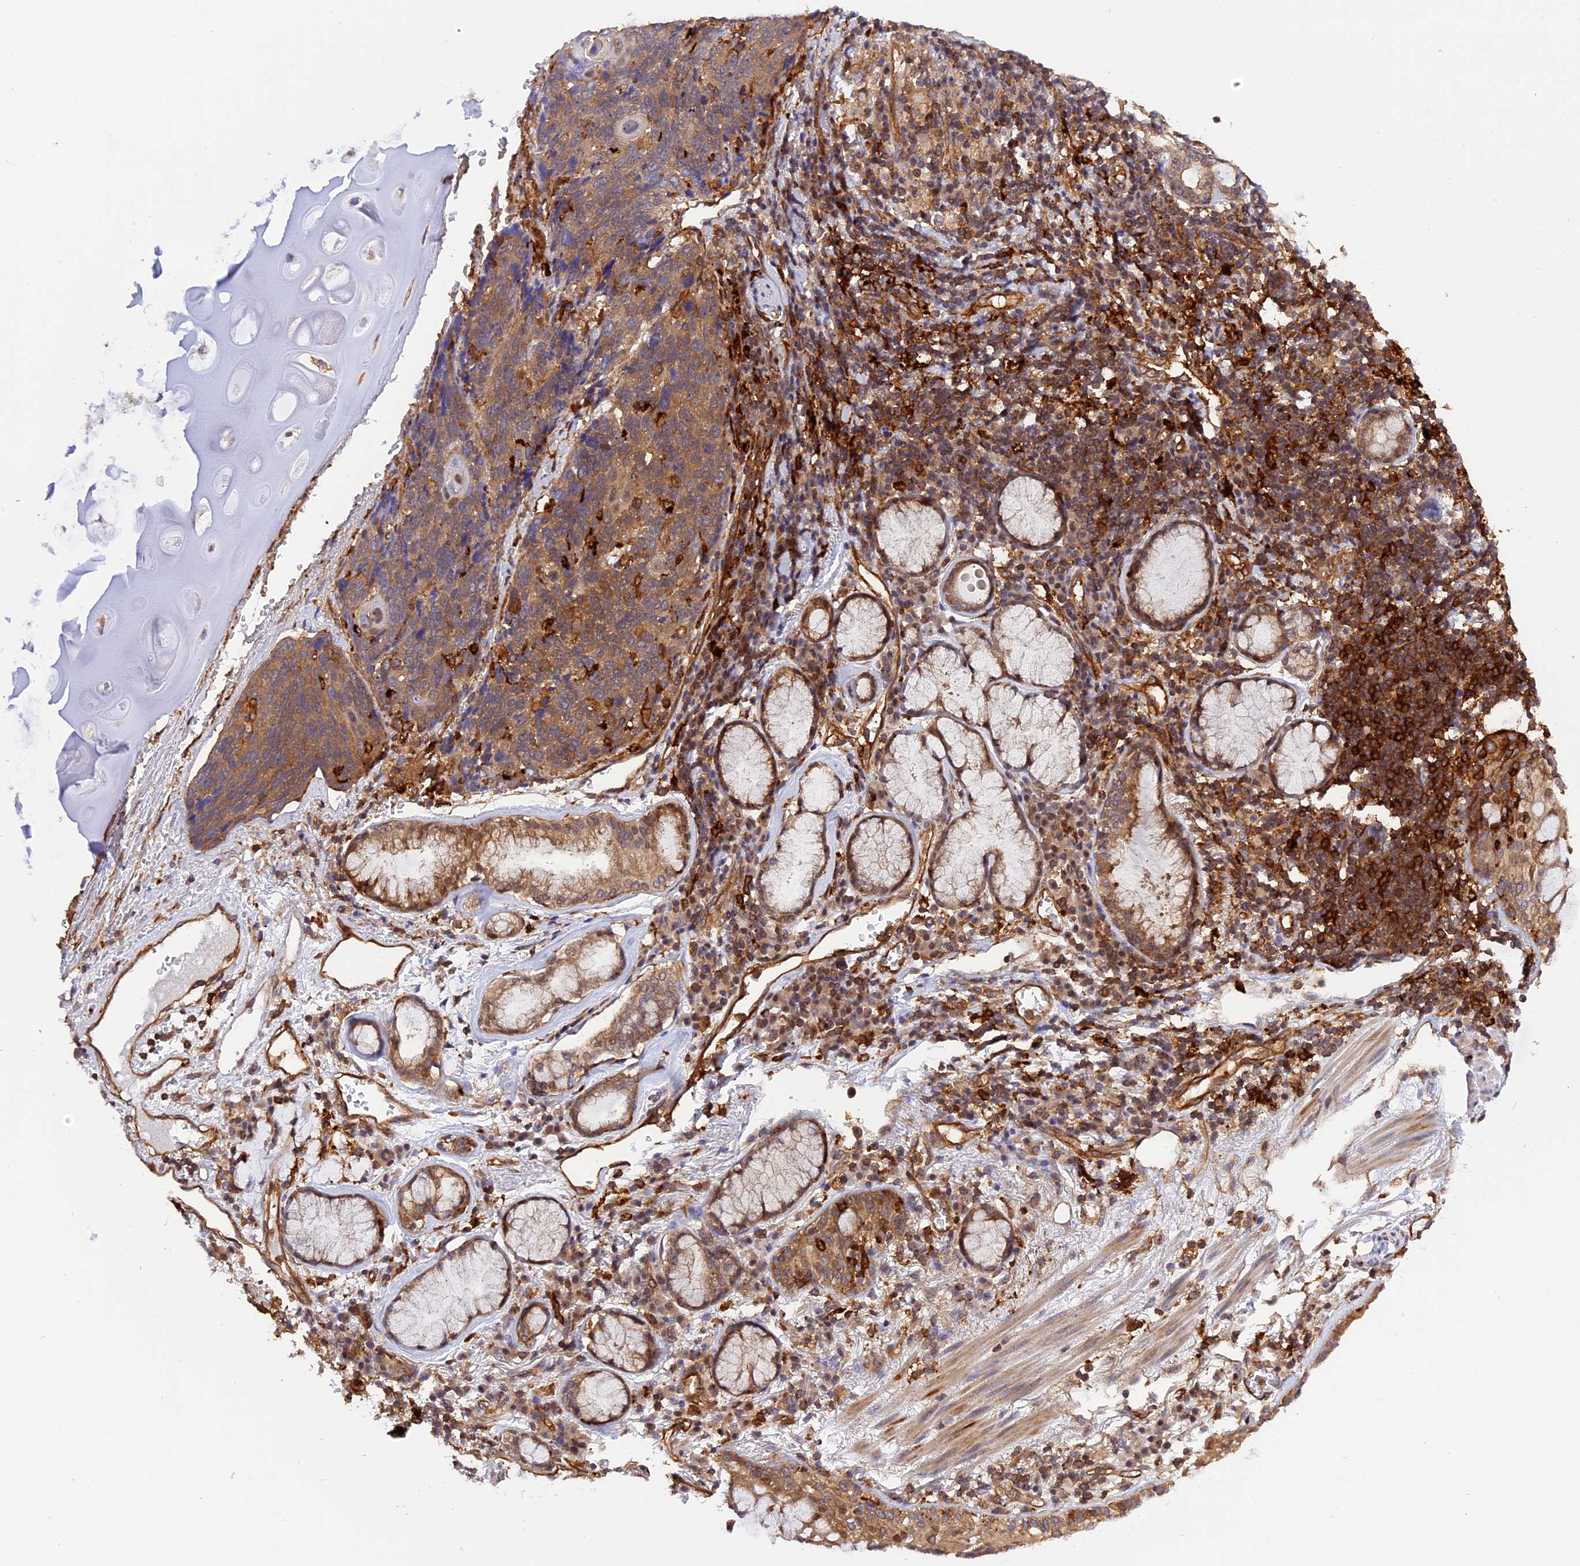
{"staining": {"intensity": "moderate", "quantity": ">75%", "location": "cytoplasmic/membranous"}, "tissue": "lung cancer", "cell_type": "Tumor cells", "image_type": "cancer", "snomed": [{"axis": "morphology", "description": "Squamous cell carcinoma, NOS"}, {"axis": "topography", "description": "Lung"}], "caption": "Lung cancer stained with DAB (3,3'-diaminobenzidine) immunohistochemistry displays medium levels of moderate cytoplasmic/membranous expression in about >75% of tumor cells.", "gene": "C5orf22", "patient": {"sex": "male", "age": 66}}